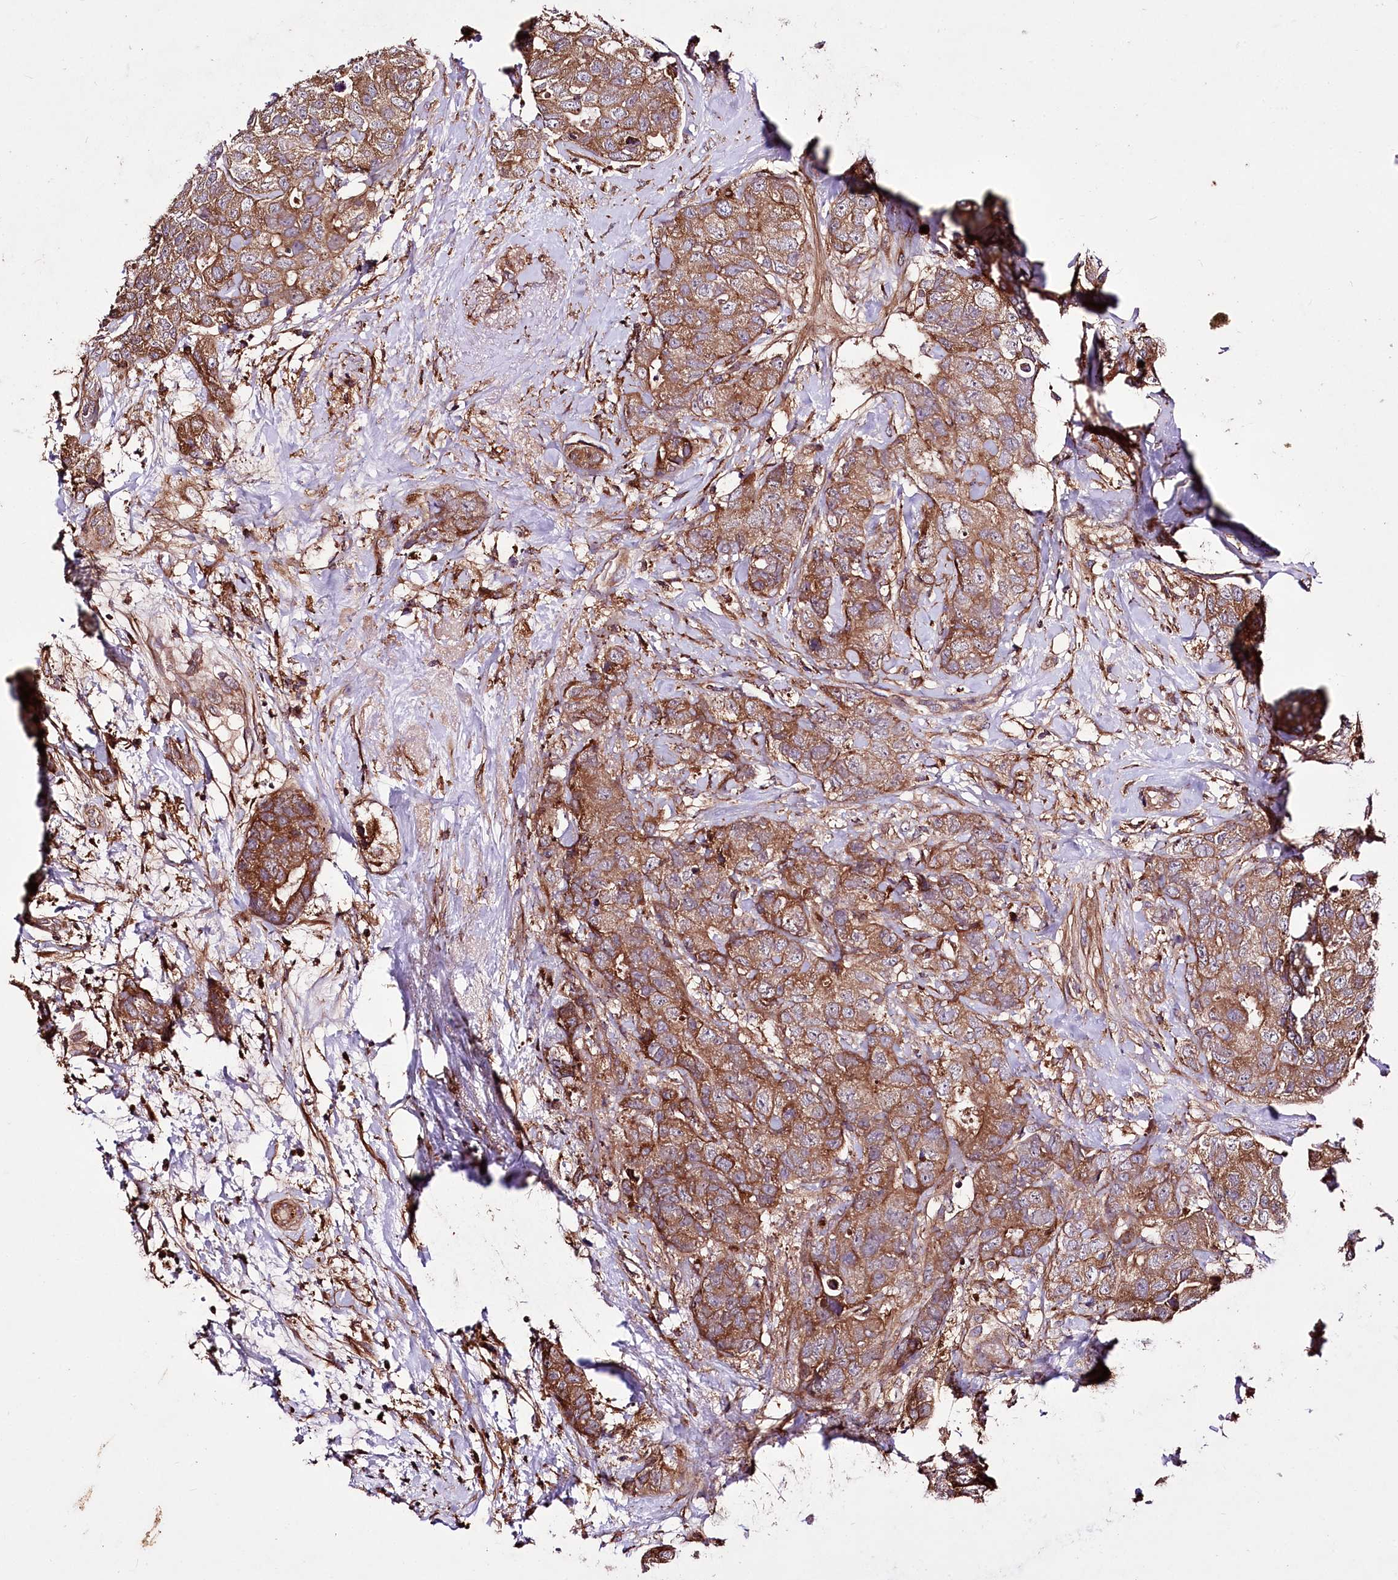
{"staining": {"intensity": "moderate", "quantity": ">75%", "location": "cytoplasmic/membranous"}, "tissue": "breast cancer", "cell_type": "Tumor cells", "image_type": "cancer", "snomed": [{"axis": "morphology", "description": "Duct carcinoma"}, {"axis": "topography", "description": "Breast"}], "caption": "Breast cancer tissue reveals moderate cytoplasmic/membranous staining in about >75% of tumor cells", "gene": "WWC1", "patient": {"sex": "female", "age": 62}}